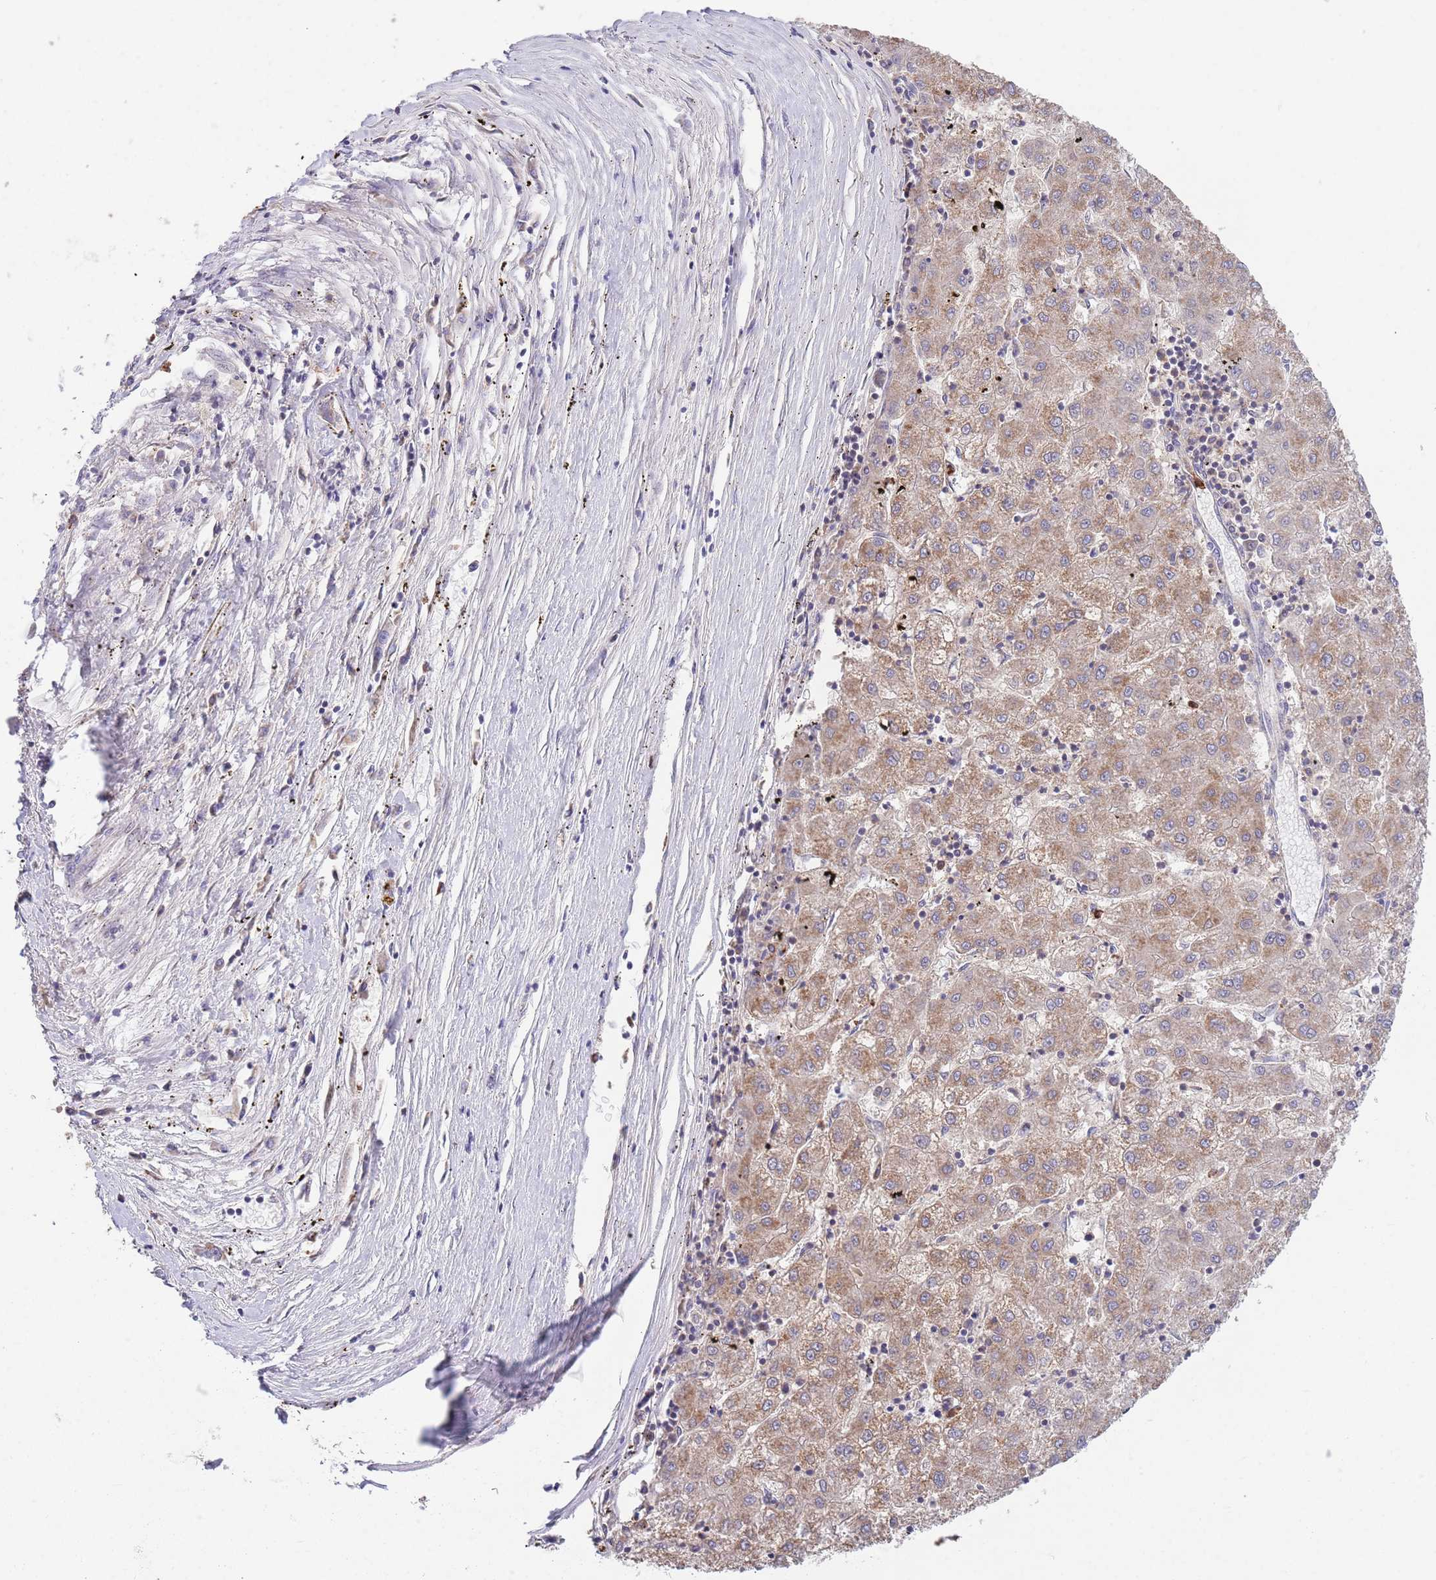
{"staining": {"intensity": "weak", "quantity": "25%-75%", "location": "cytoplasmic/membranous"}, "tissue": "liver cancer", "cell_type": "Tumor cells", "image_type": "cancer", "snomed": [{"axis": "morphology", "description": "Carcinoma, Hepatocellular, NOS"}, {"axis": "topography", "description": "Liver"}], "caption": "Protein analysis of hepatocellular carcinoma (liver) tissue demonstrates weak cytoplasmic/membranous expression in about 25%-75% of tumor cells.", "gene": "DDT", "patient": {"sex": "male", "age": 72}}